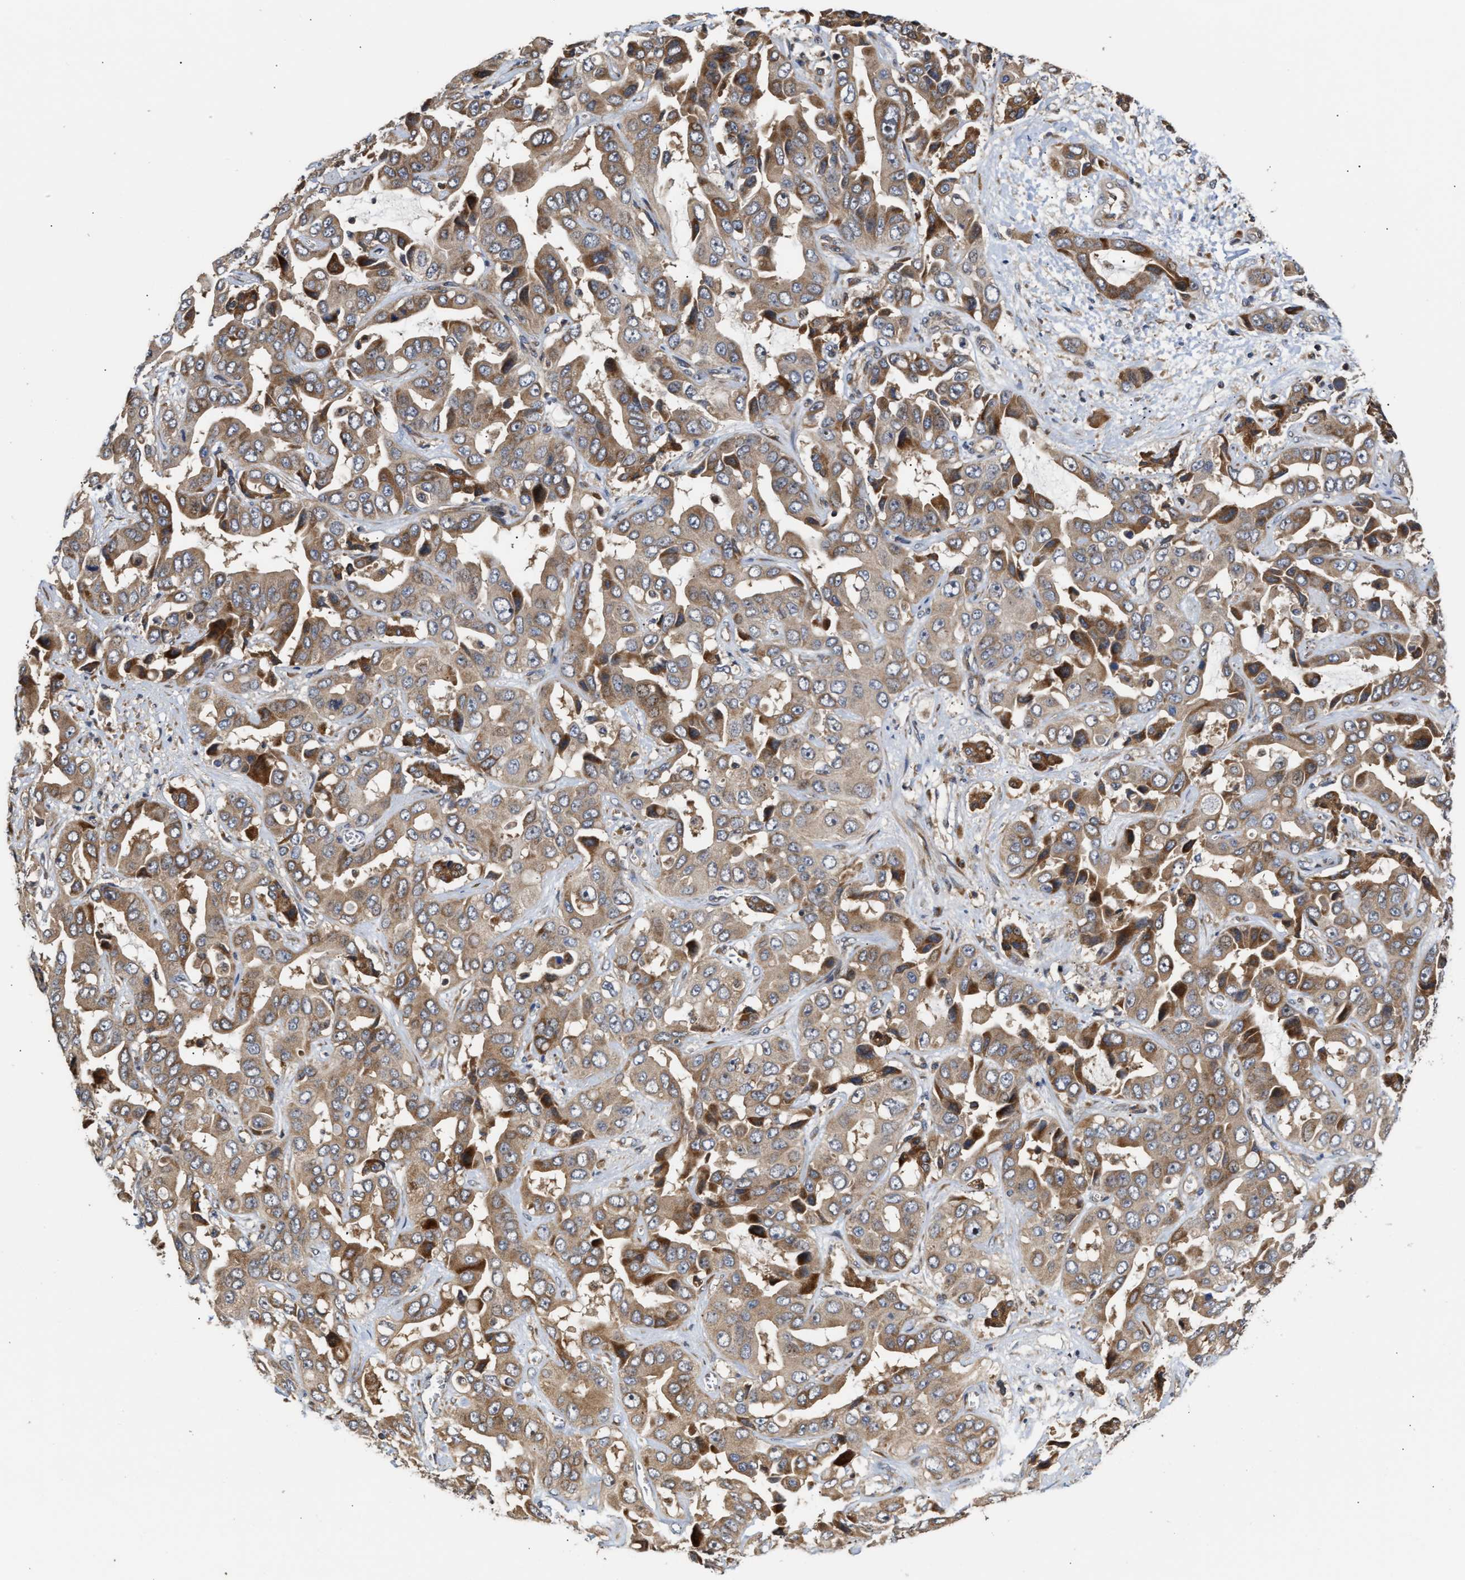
{"staining": {"intensity": "moderate", "quantity": ">75%", "location": "cytoplasmic/membranous"}, "tissue": "liver cancer", "cell_type": "Tumor cells", "image_type": "cancer", "snomed": [{"axis": "morphology", "description": "Cholangiocarcinoma"}, {"axis": "topography", "description": "Liver"}], "caption": "Moderate cytoplasmic/membranous expression for a protein is seen in about >75% of tumor cells of liver cholangiocarcinoma using immunohistochemistry (IHC).", "gene": "CLIP2", "patient": {"sex": "female", "age": 52}}